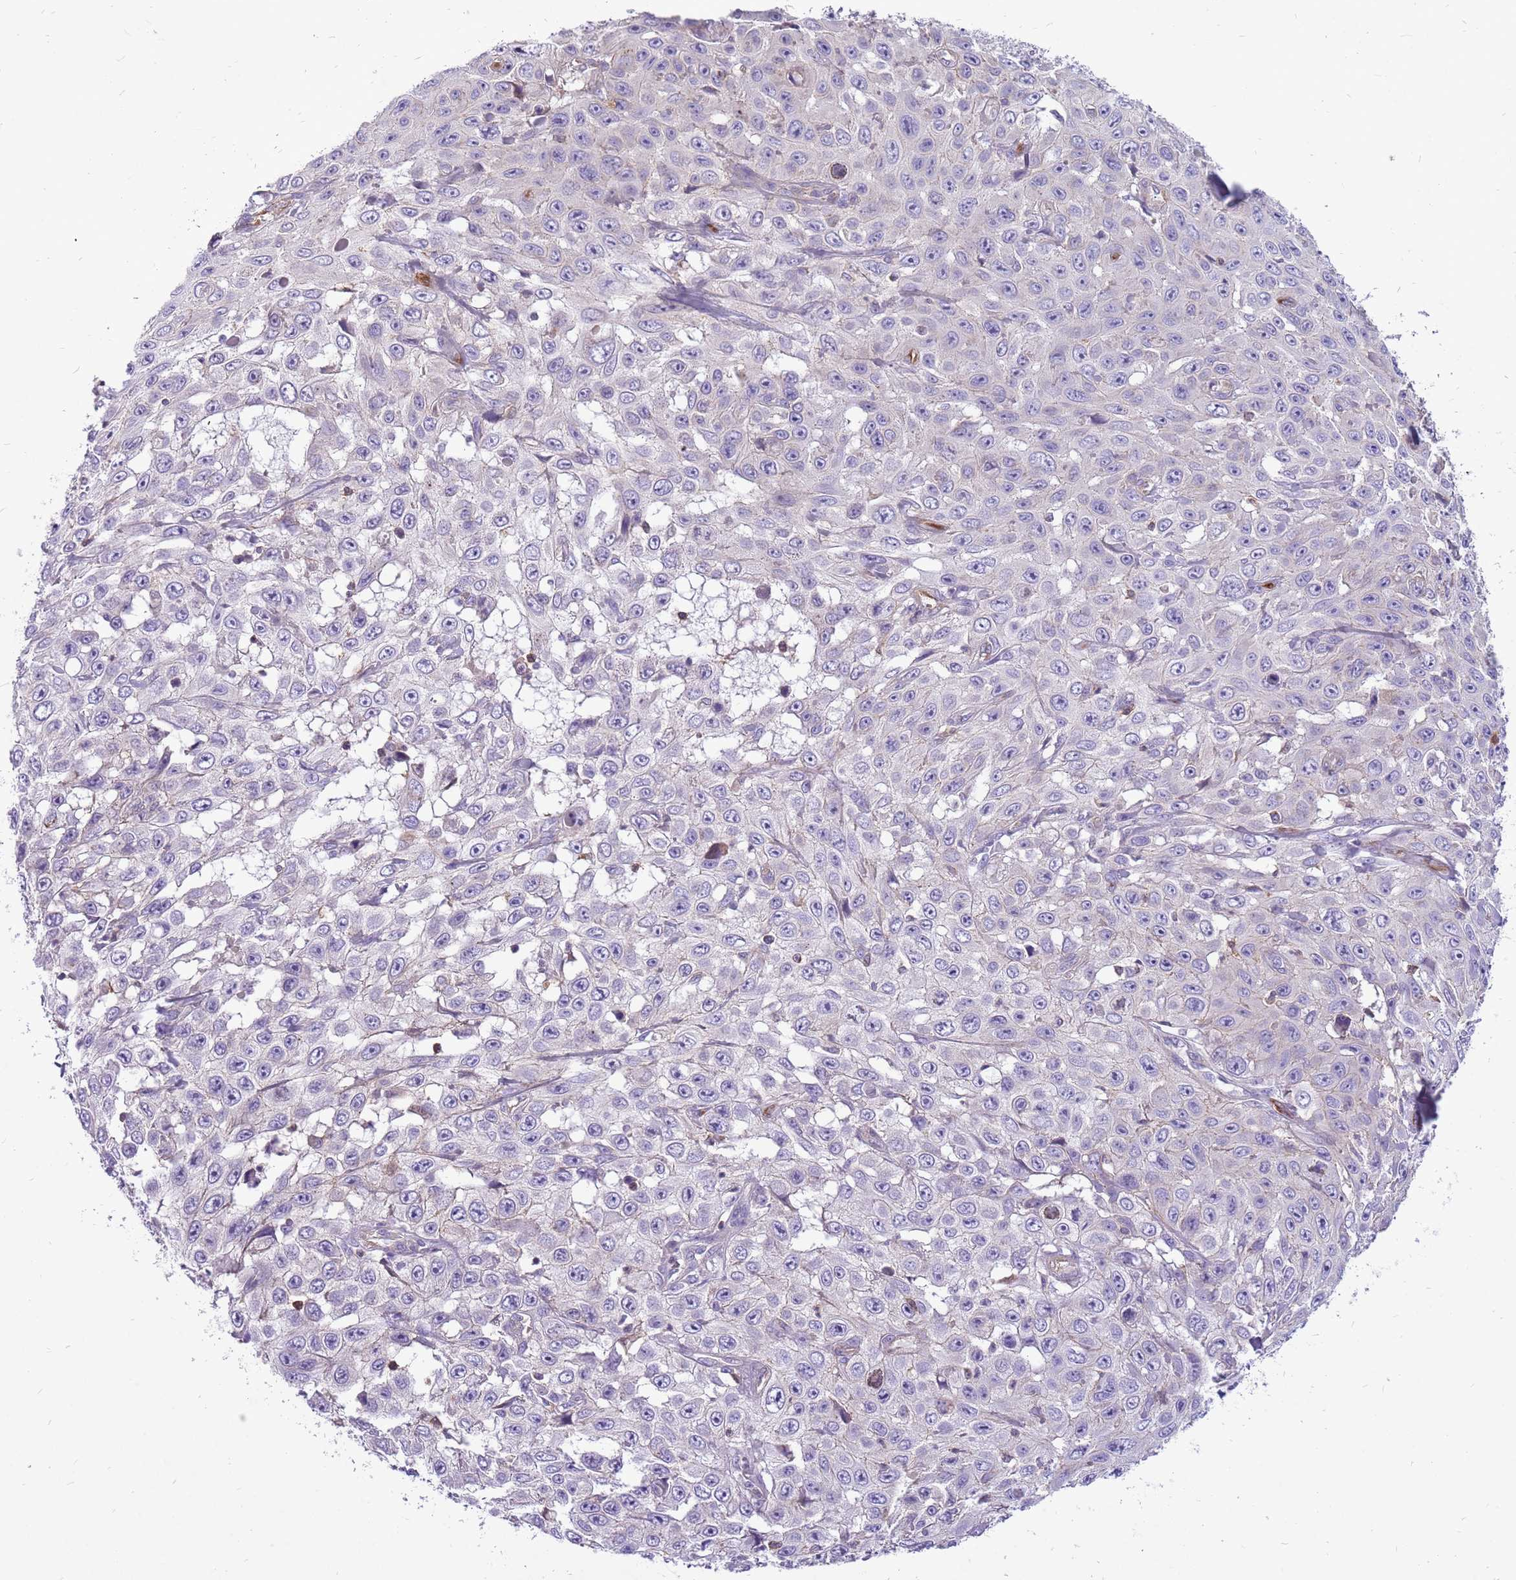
{"staining": {"intensity": "negative", "quantity": "none", "location": "none"}, "tissue": "skin cancer", "cell_type": "Tumor cells", "image_type": "cancer", "snomed": [{"axis": "morphology", "description": "Squamous cell carcinoma, NOS"}, {"axis": "topography", "description": "Skin"}], "caption": "High magnification brightfield microscopy of squamous cell carcinoma (skin) stained with DAB (3,3'-diaminobenzidine) (brown) and counterstained with hematoxylin (blue): tumor cells show no significant staining.", "gene": "WDR90", "patient": {"sex": "male", "age": 82}}